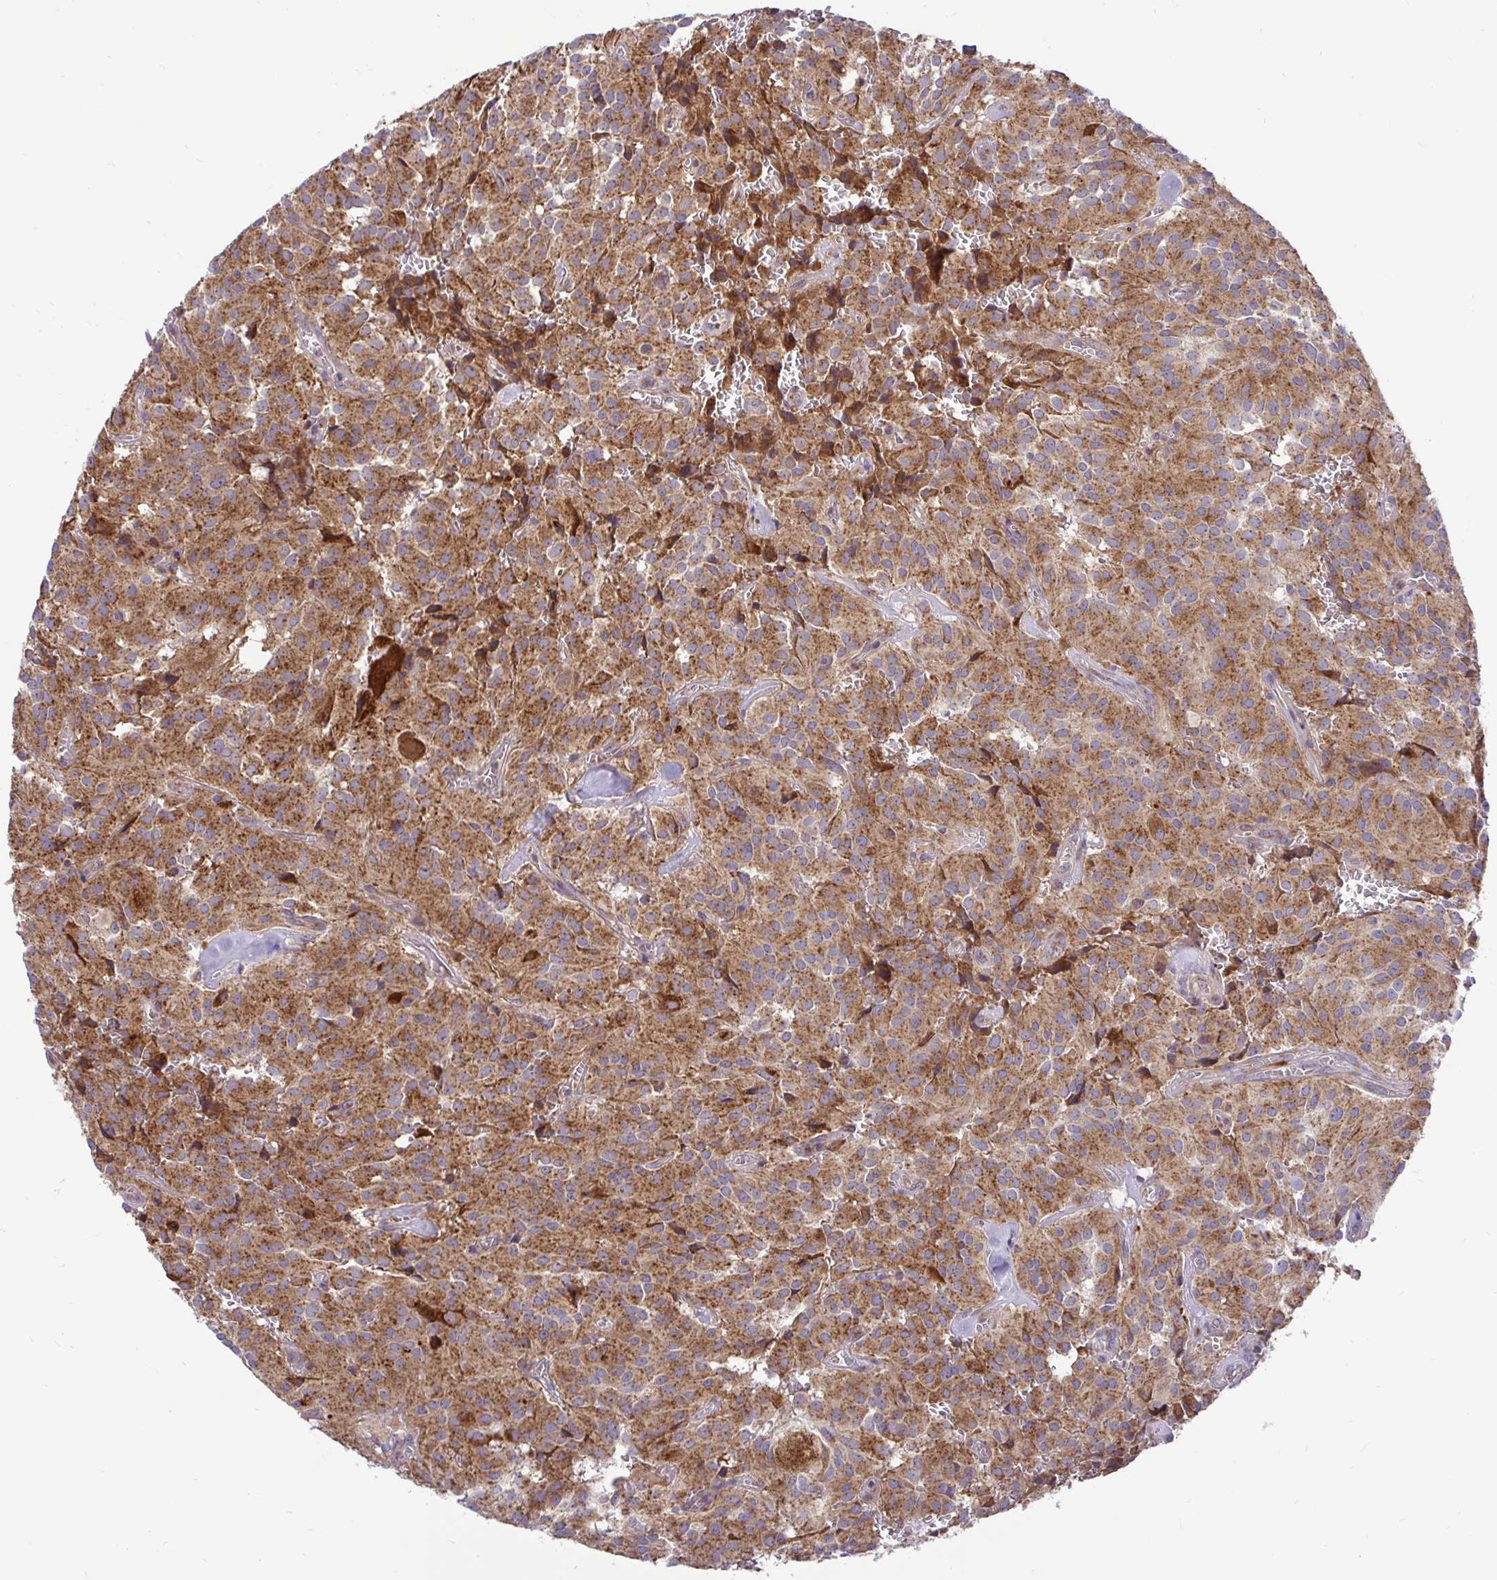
{"staining": {"intensity": "strong", "quantity": ">75%", "location": "cytoplasmic/membranous"}, "tissue": "glioma", "cell_type": "Tumor cells", "image_type": "cancer", "snomed": [{"axis": "morphology", "description": "Glioma, malignant, Low grade"}, {"axis": "topography", "description": "Brain"}], "caption": "Approximately >75% of tumor cells in malignant glioma (low-grade) show strong cytoplasmic/membranous protein positivity as visualized by brown immunohistochemical staining.", "gene": "VTI1B", "patient": {"sex": "male", "age": 42}}